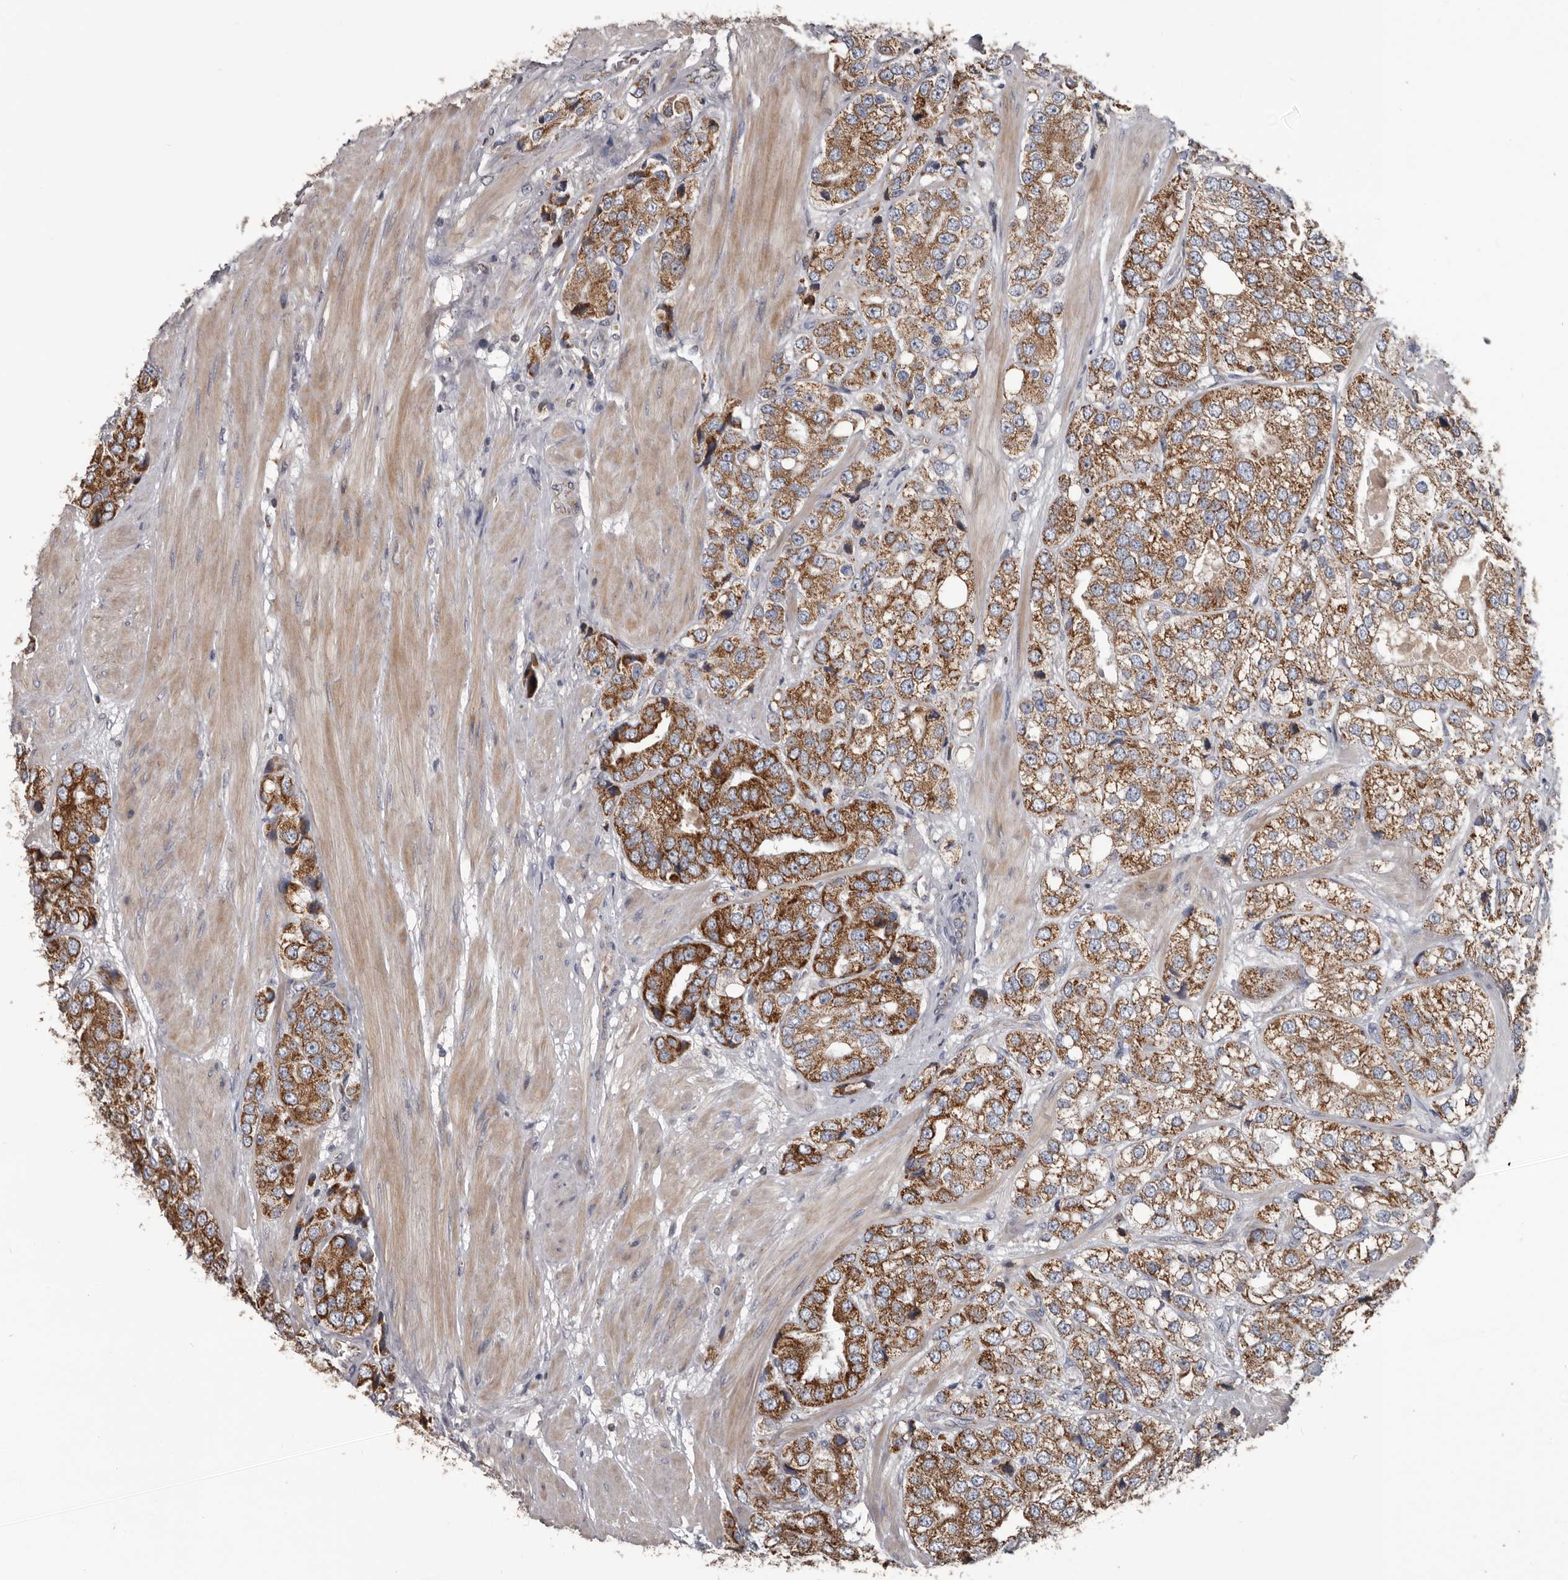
{"staining": {"intensity": "moderate", "quantity": ">75%", "location": "cytoplasmic/membranous"}, "tissue": "prostate cancer", "cell_type": "Tumor cells", "image_type": "cancer", "snomed": [{"axis": "morphology", "description": "Adenocarcinoma, High grade"}, {"axis": "topography", "description": "Prostate"}], "caption": "Protein expression analysis of human prostate cancer reveals moderate cytoplasmic/membranous positivity in about >75% of tumor cells. (brown staining indicates protein expression, while blue staining denotes nuclei).", "gene": "ALDH5A1", "patient": {"sex": "male", "age": 50}}